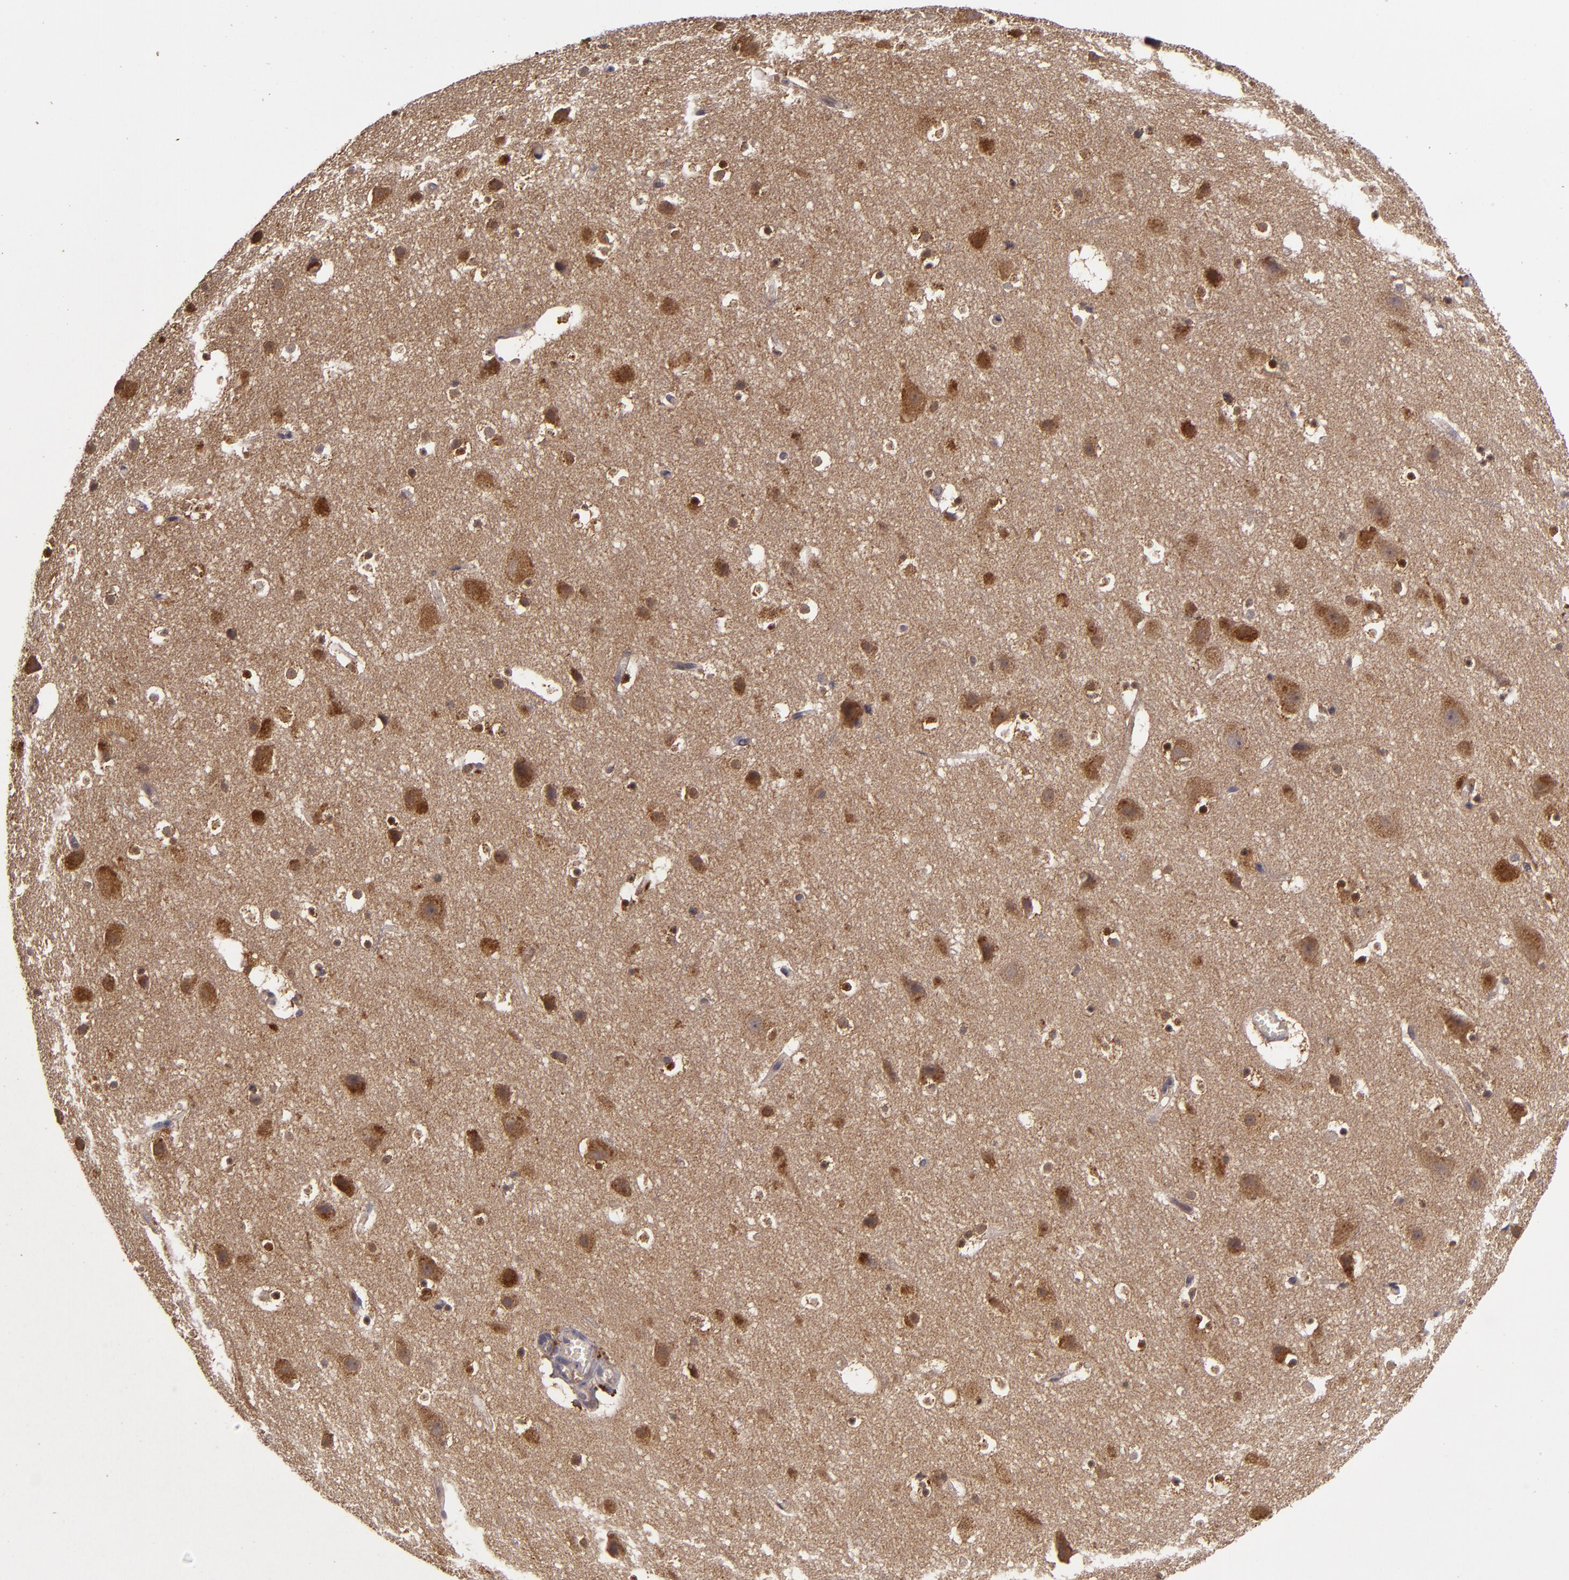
{"staining": {"intensity": "moderate", "quantity": "25%-75%", "location": "cytoplasmic/membranous"}, "tissue": "cerebral cortex", "cell_type": "Endothelial cells", "image_type": "normal", "snomed": [{"axis": "morphology", "description": "Normal tissue, NOS"}, {"axis": "topography", "description": "Cerebral cortex"}], "caption": "Cerebral cortex stained with IHC displays moderate cytoplasmic/membranous expression in about 25%-75% of endothelial cells. (DAB (3,3'-diaminobenzidine) IHC with brightfield microscopy, high magnification).", "gene": "FHIT", "patient": {"sex": "male", "age": 45}}